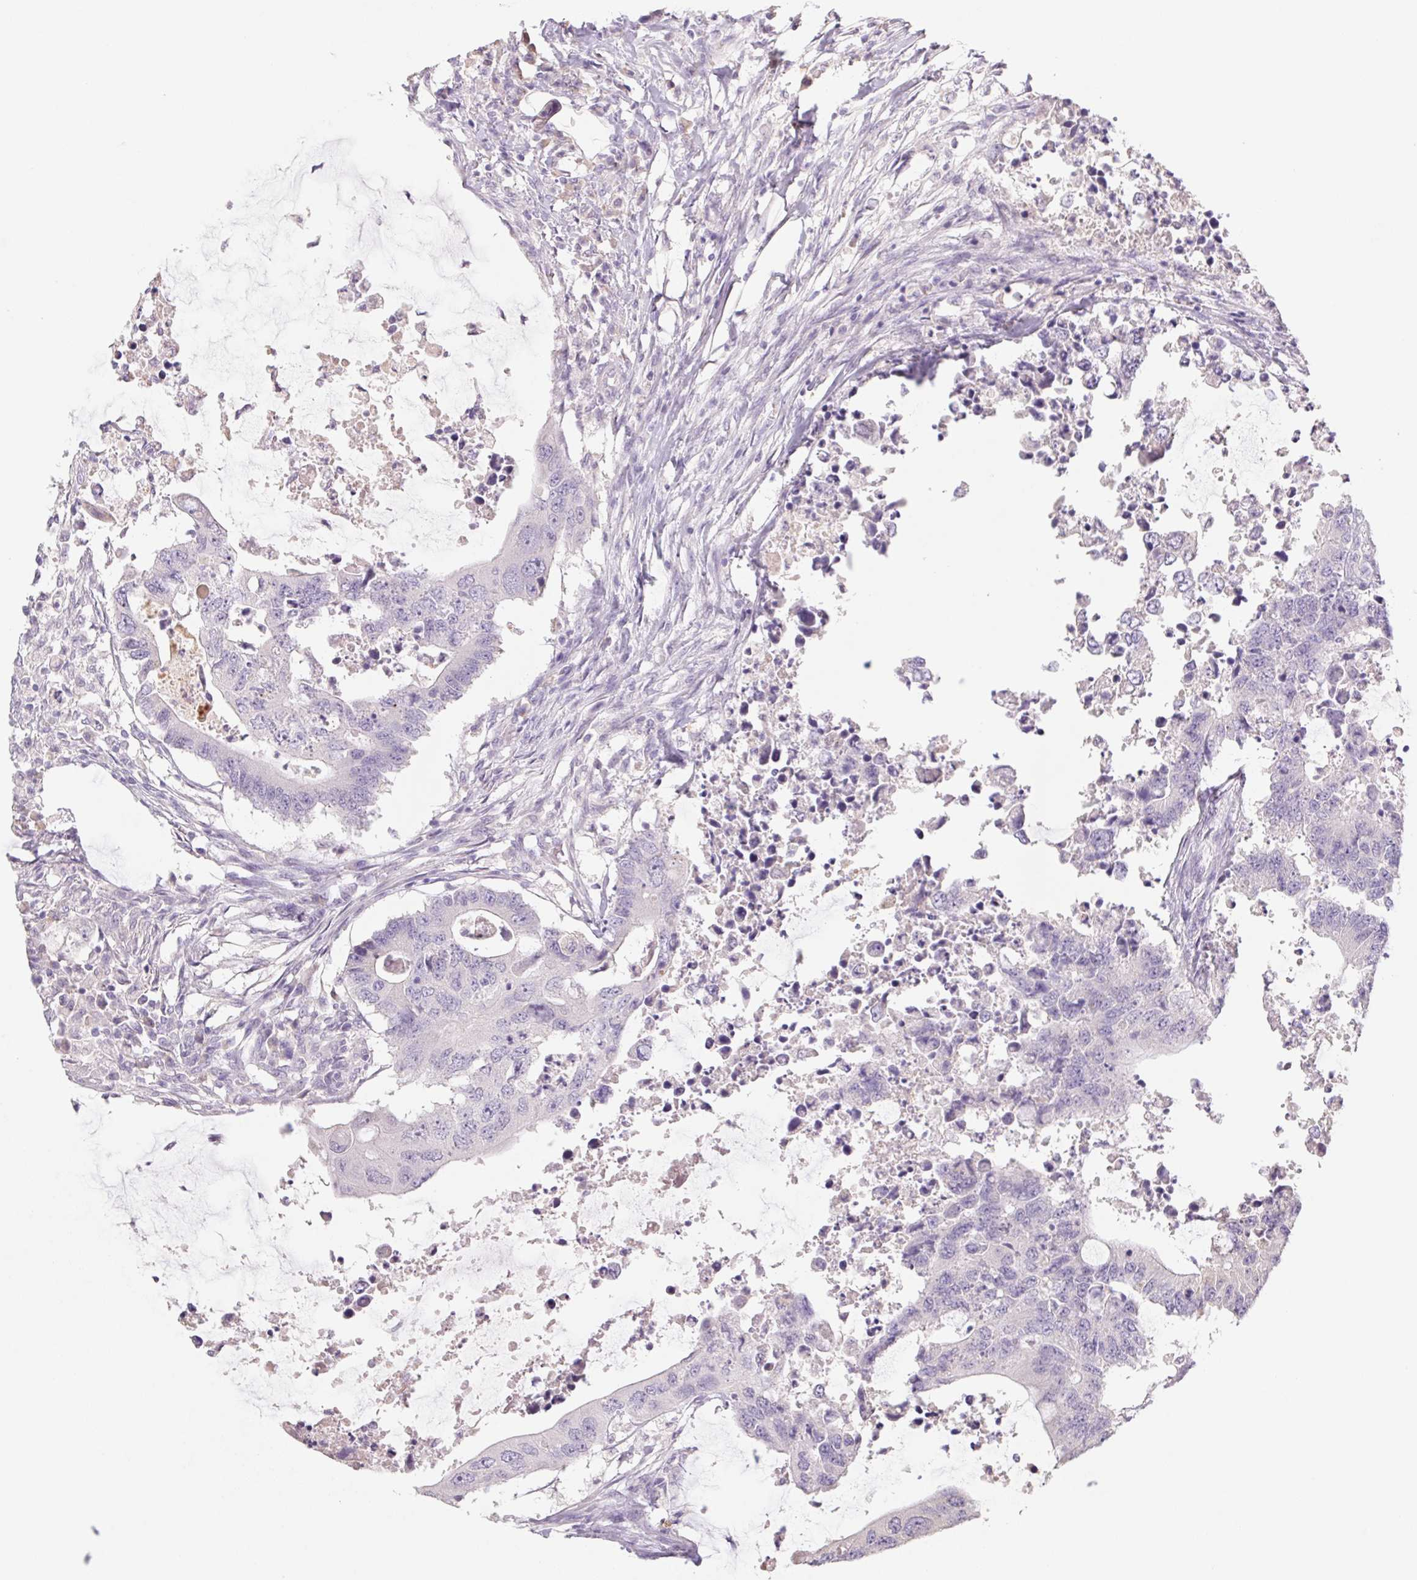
{"staining": {"intensity": "negative", "quantity": "none", "location": "none"}, "tissue": "colorectal cancer", "cell_type": "Tumor cells", "image_type": "cancer", "snomed": [{"axis": "morphology", "description": "Adenocarcinoma, NOS"}, {"axis": "topography", "description": "Colon"}], "caption": "High magnification brightfield microscopy of colorectal adenocarcinoma stained with DAB (3,3'-diaminobenzidine) (brown) and counterstained with hematoxylin (blue): tumor cells show no significant staining.", "gene": "PNMA8B", "patient": {"sex": "male", "age": 71}}